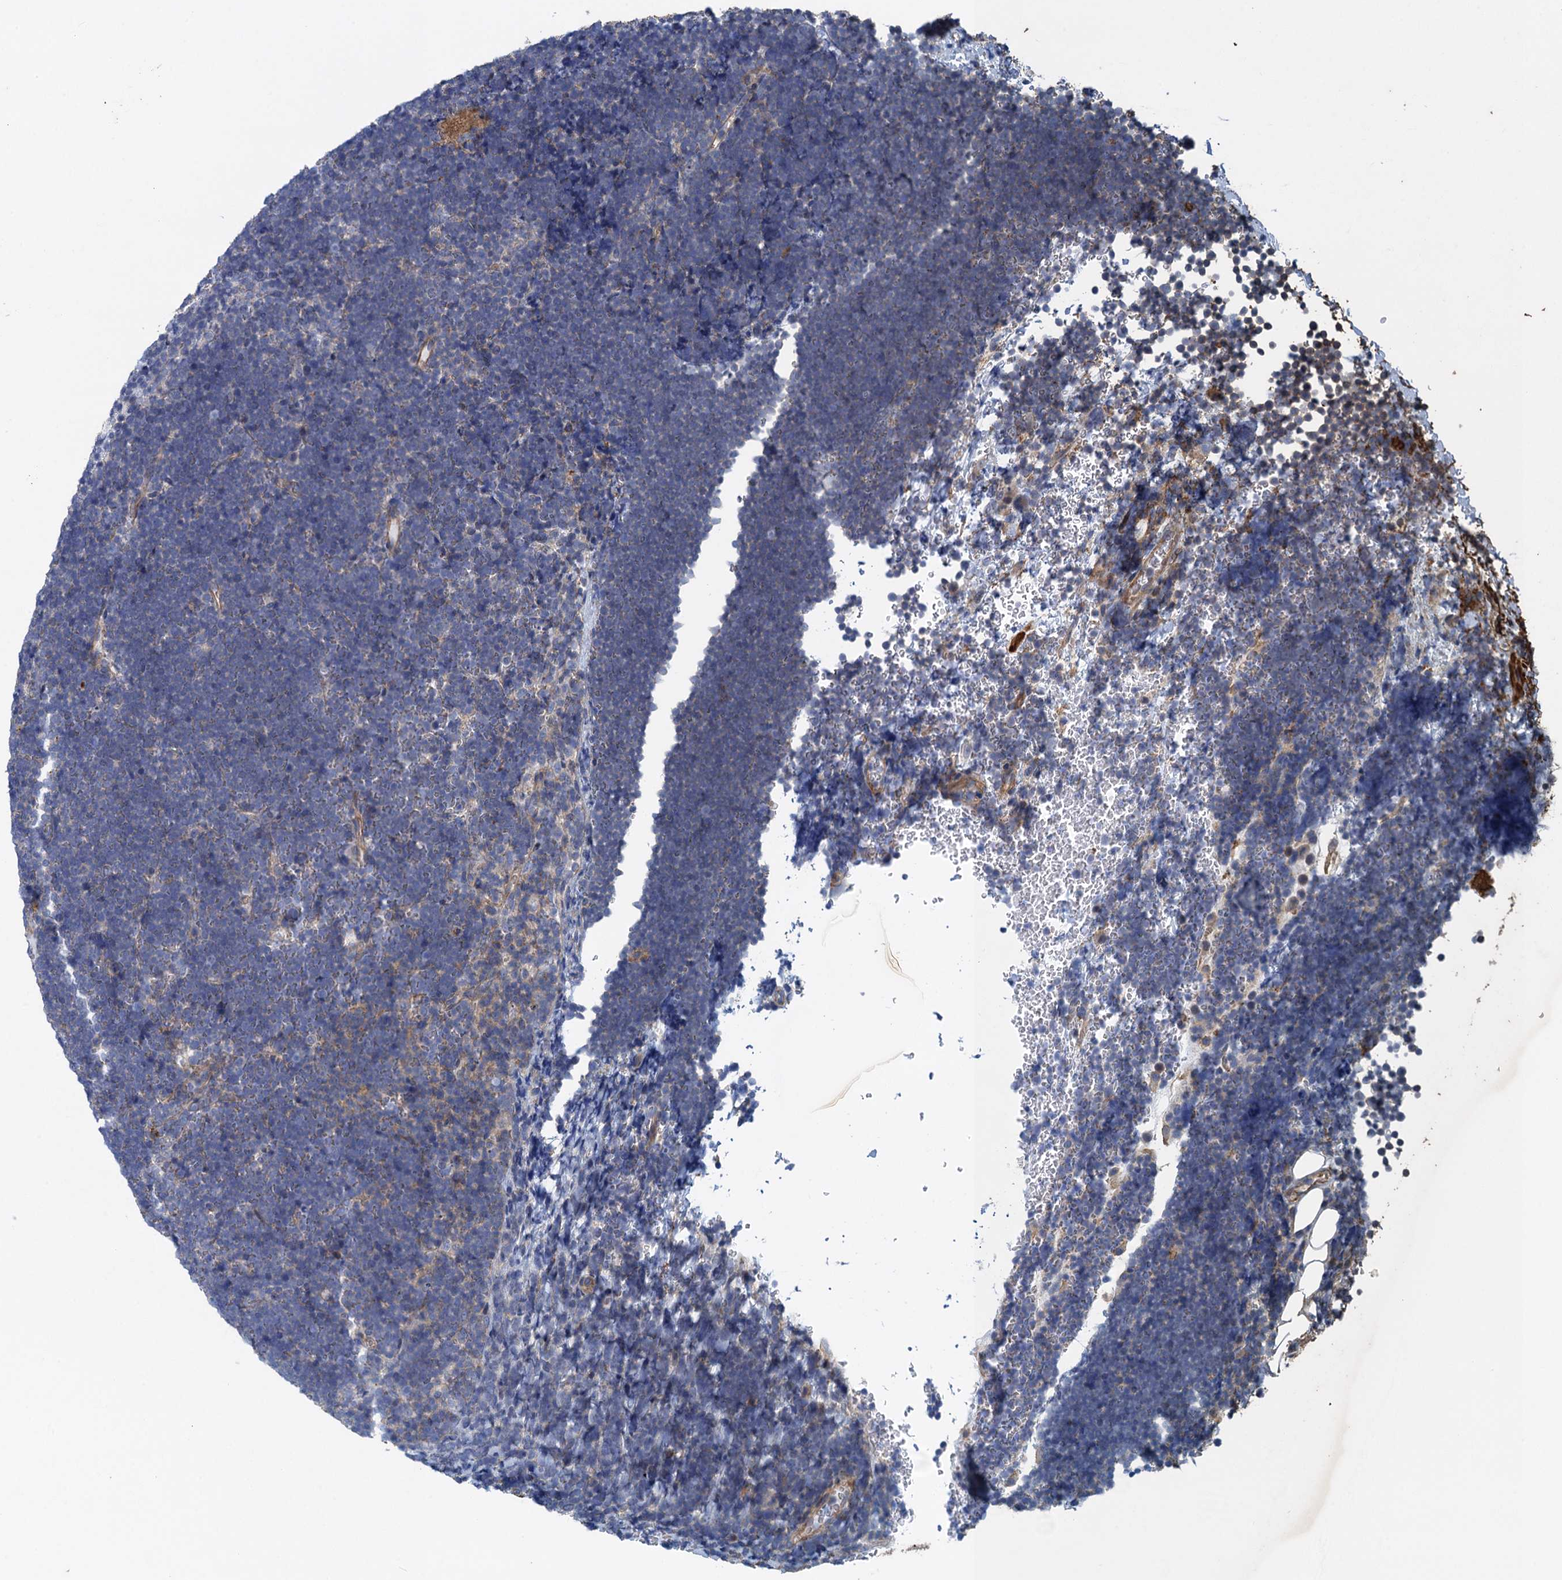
{"staining": {"intensity": "negative", "quantity": "none", "location": "none"}, "tissue": "lymphoma", "cell_type": "Tumor cells", "image_type": "cancer", "snomed": [{"axis": "morphology", "description": "Malignant lymphoma, non-Hodgkin's type, High grade"}, {"axis": "topography", "description": "Lymph node"}], "caption": "Tumor cells show no significant expression in lymphoma. (DAB (3,3'-diaminobenzidine) immunohistochemistry (IHC) visualized using brightfield microscopy, high magnification).", "gene": "PROSER2", "patient": {"sex": "male", "age": 13}}